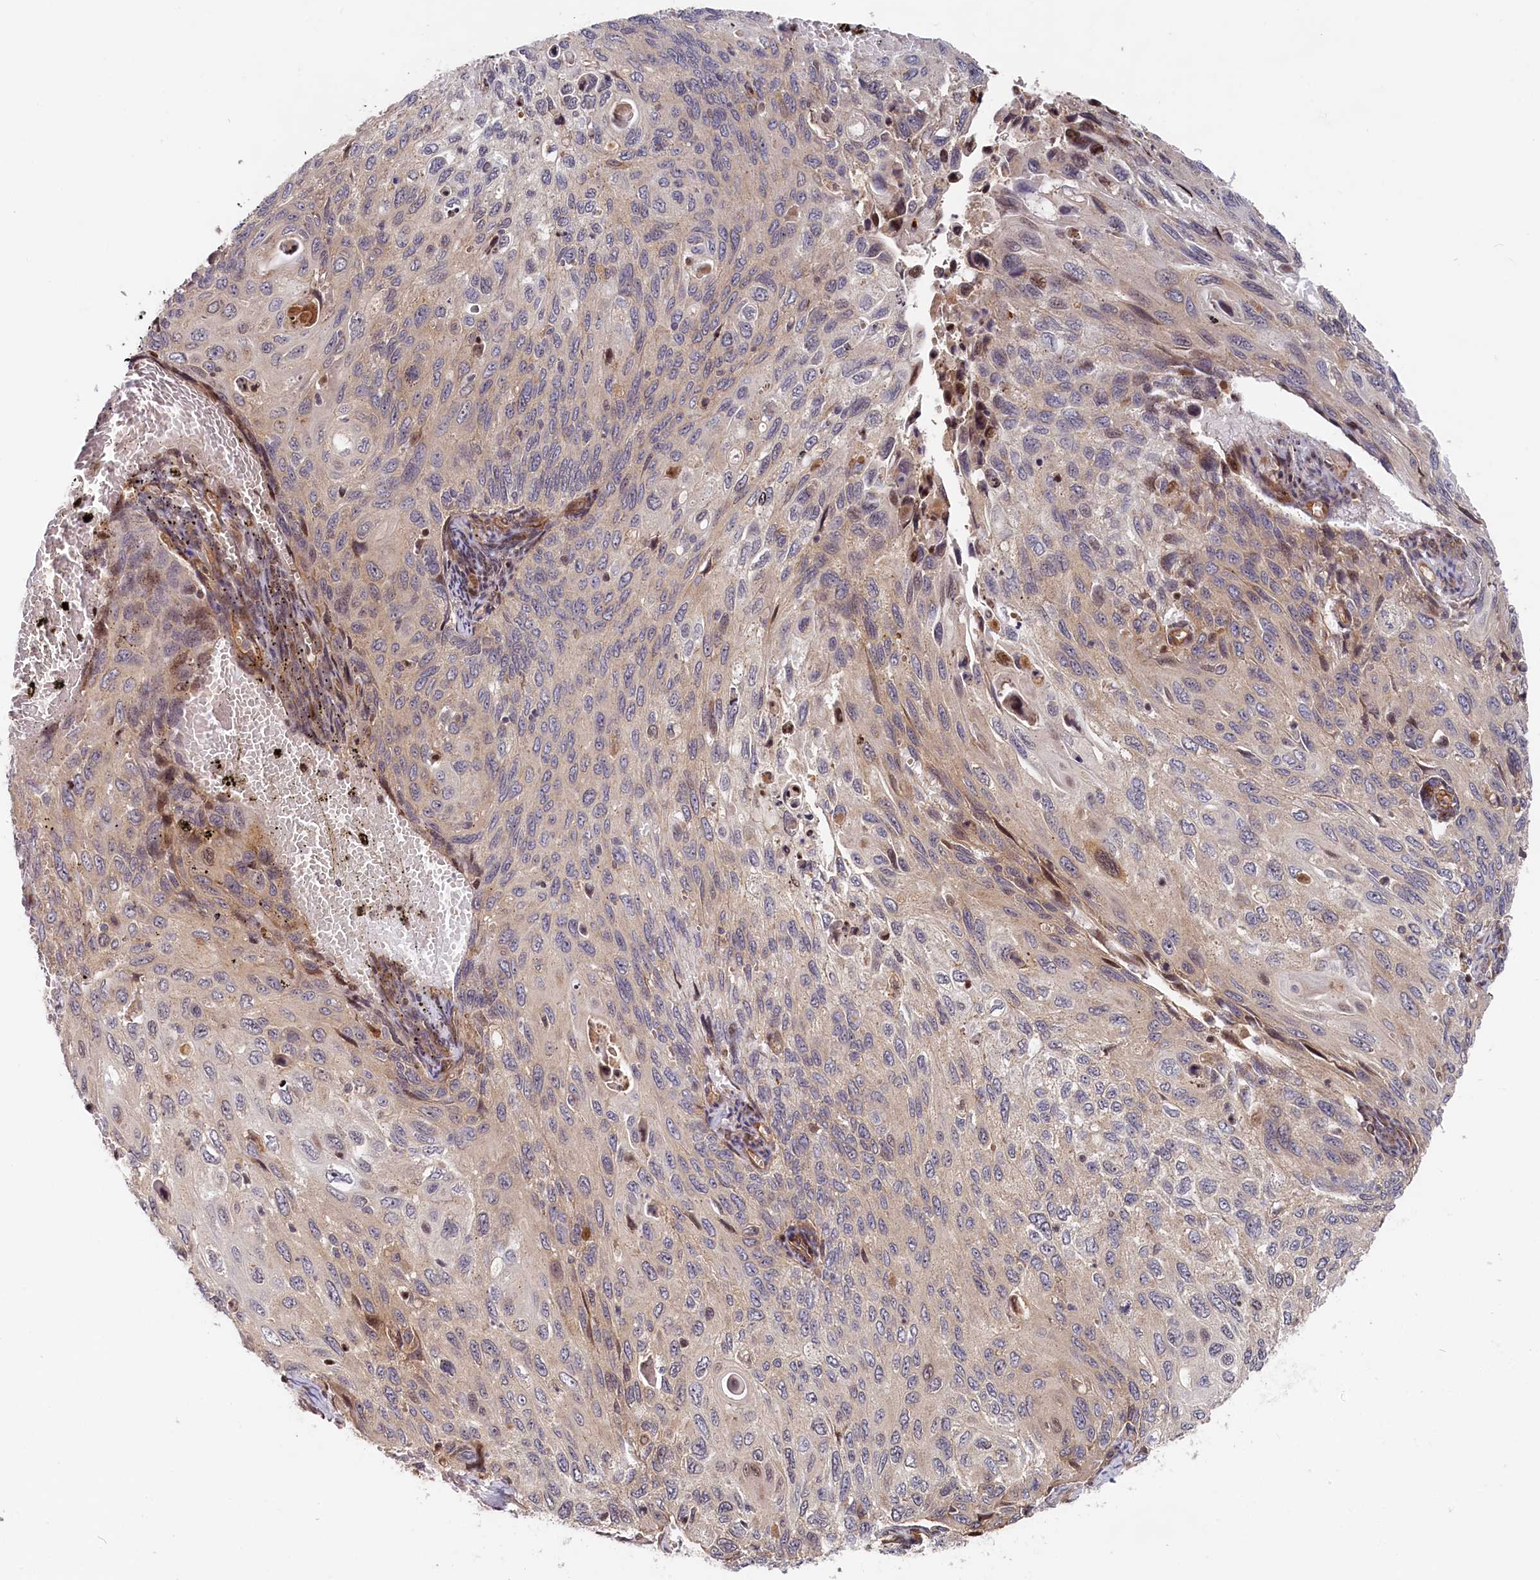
{"staining": {"intensity": "negative", "quantity": "none", "location": "none"}, "tissue": "cervical cancer", "cell_type": "Tumor cells", "image_type": "cancer", "snomed": [{"axis": "morphology", "description": "Squamous cell carcinoma, NOS"}, {"axis": "topography", "description": "Cervix"}], "caption": "Cervical cancer was stained to show a protein in brown. There is no significant expression in tumor cells. Brightfield microscopy of immunohistochemistry (IHC) stained with DAB (brown) and hematoxylin (blue), captured at high magnification.", "gene": "CEP44", "patient": {"sex": "female", "age": 70}}